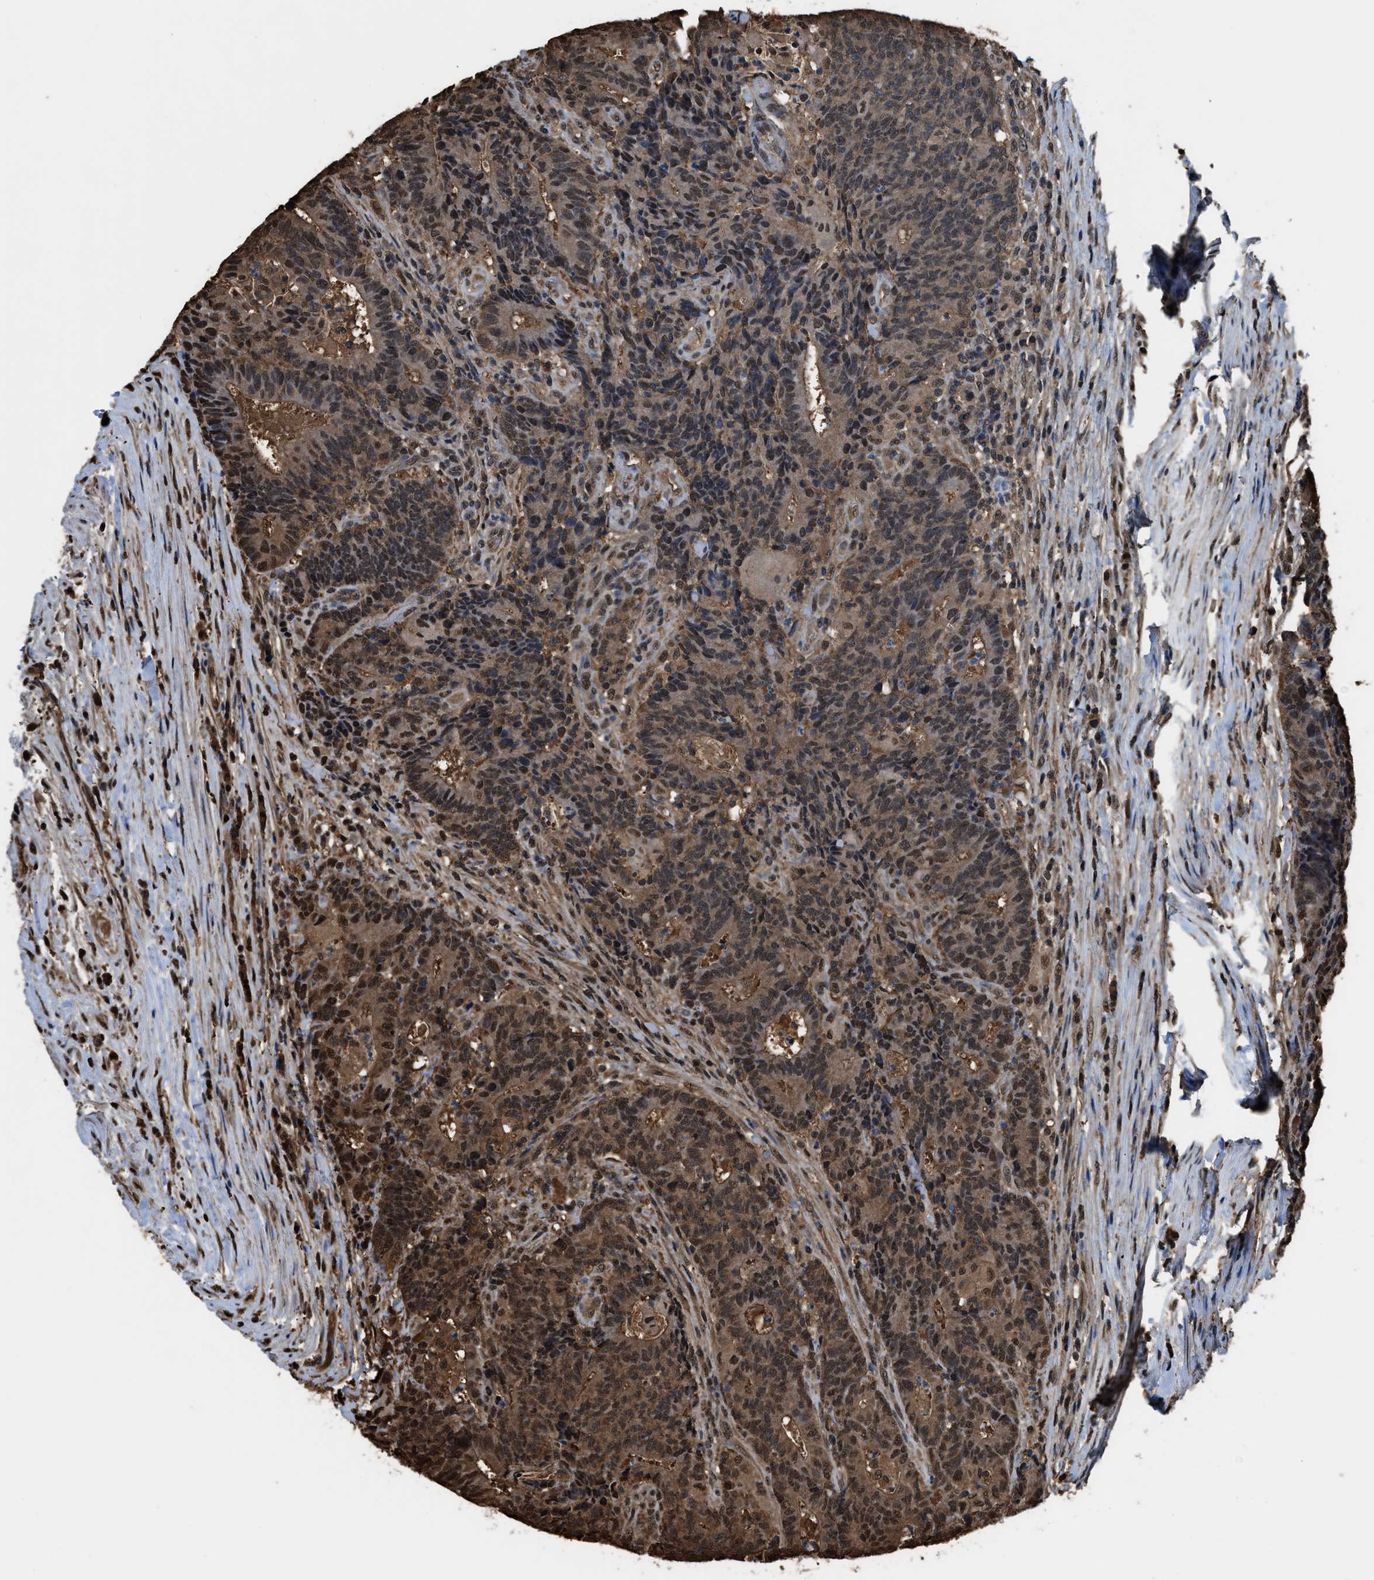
{"staining": {"intensity": "moderate", "quantity": ">75%", "location": "cytoplasmic/membranous,nuclear"}, "tissue": "colorectal cancer", "cell_type": "Tumor cells", "image_type": "cancer", "snomed": [{"axis": "morphology", "description": "Normal tissue, NOS"}, {"axis": "morphology", "description": "Adenocarcinoma, NOS"}, {"axis": "topography", "description": "Colon"}], "caption": "Tumor cells reveal medium levels of moderate cytoplasmic/membranous and nuclear staining in about >75% of cells in adenocarcinoma (colorectal). The protein is shown in brown color, while the nuclei are stained blue.", "gene": "FNTA", "patient": {"sex": "female", "age": 75}}